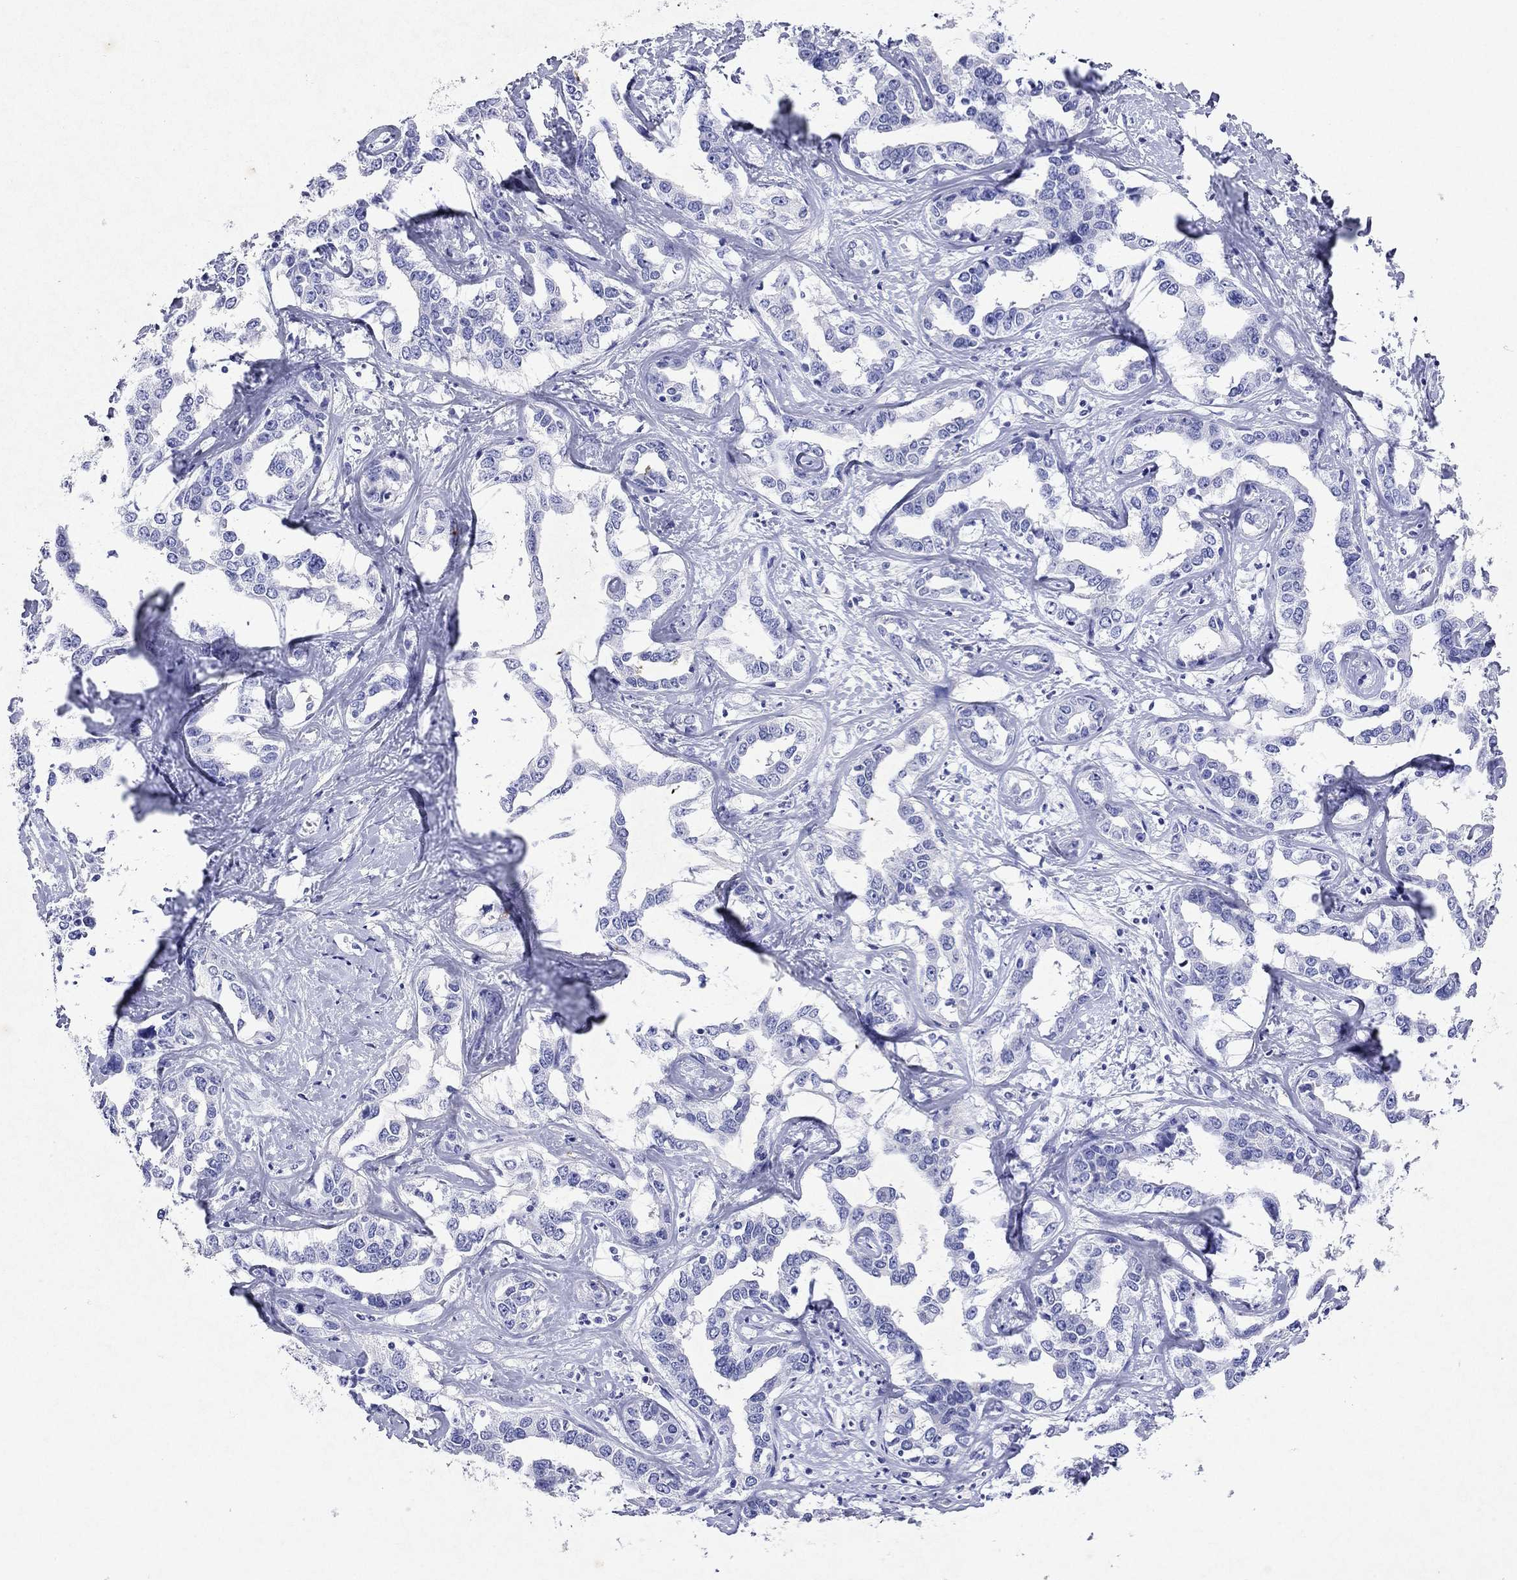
{"staining": {"intensity": "negative", "quantity": "none", "location": "none"}, "tissue": "liver cancer", "cell_type": "Tumor cells", "image_type": "cancer", "snomed": [{"axis": "morphology", "description": "Cholangiocarcinoma"}, {"axis": "topography", "description": "Liver"}], "caption": "High magnification brightfield microscopy of liver cancer stained with DAB (brown) and counterstained with hematoxylin (blue): tumor cells show no significant expression.", "gene": "ARMC12", "patient": {"sex": "male", "age": 59}}